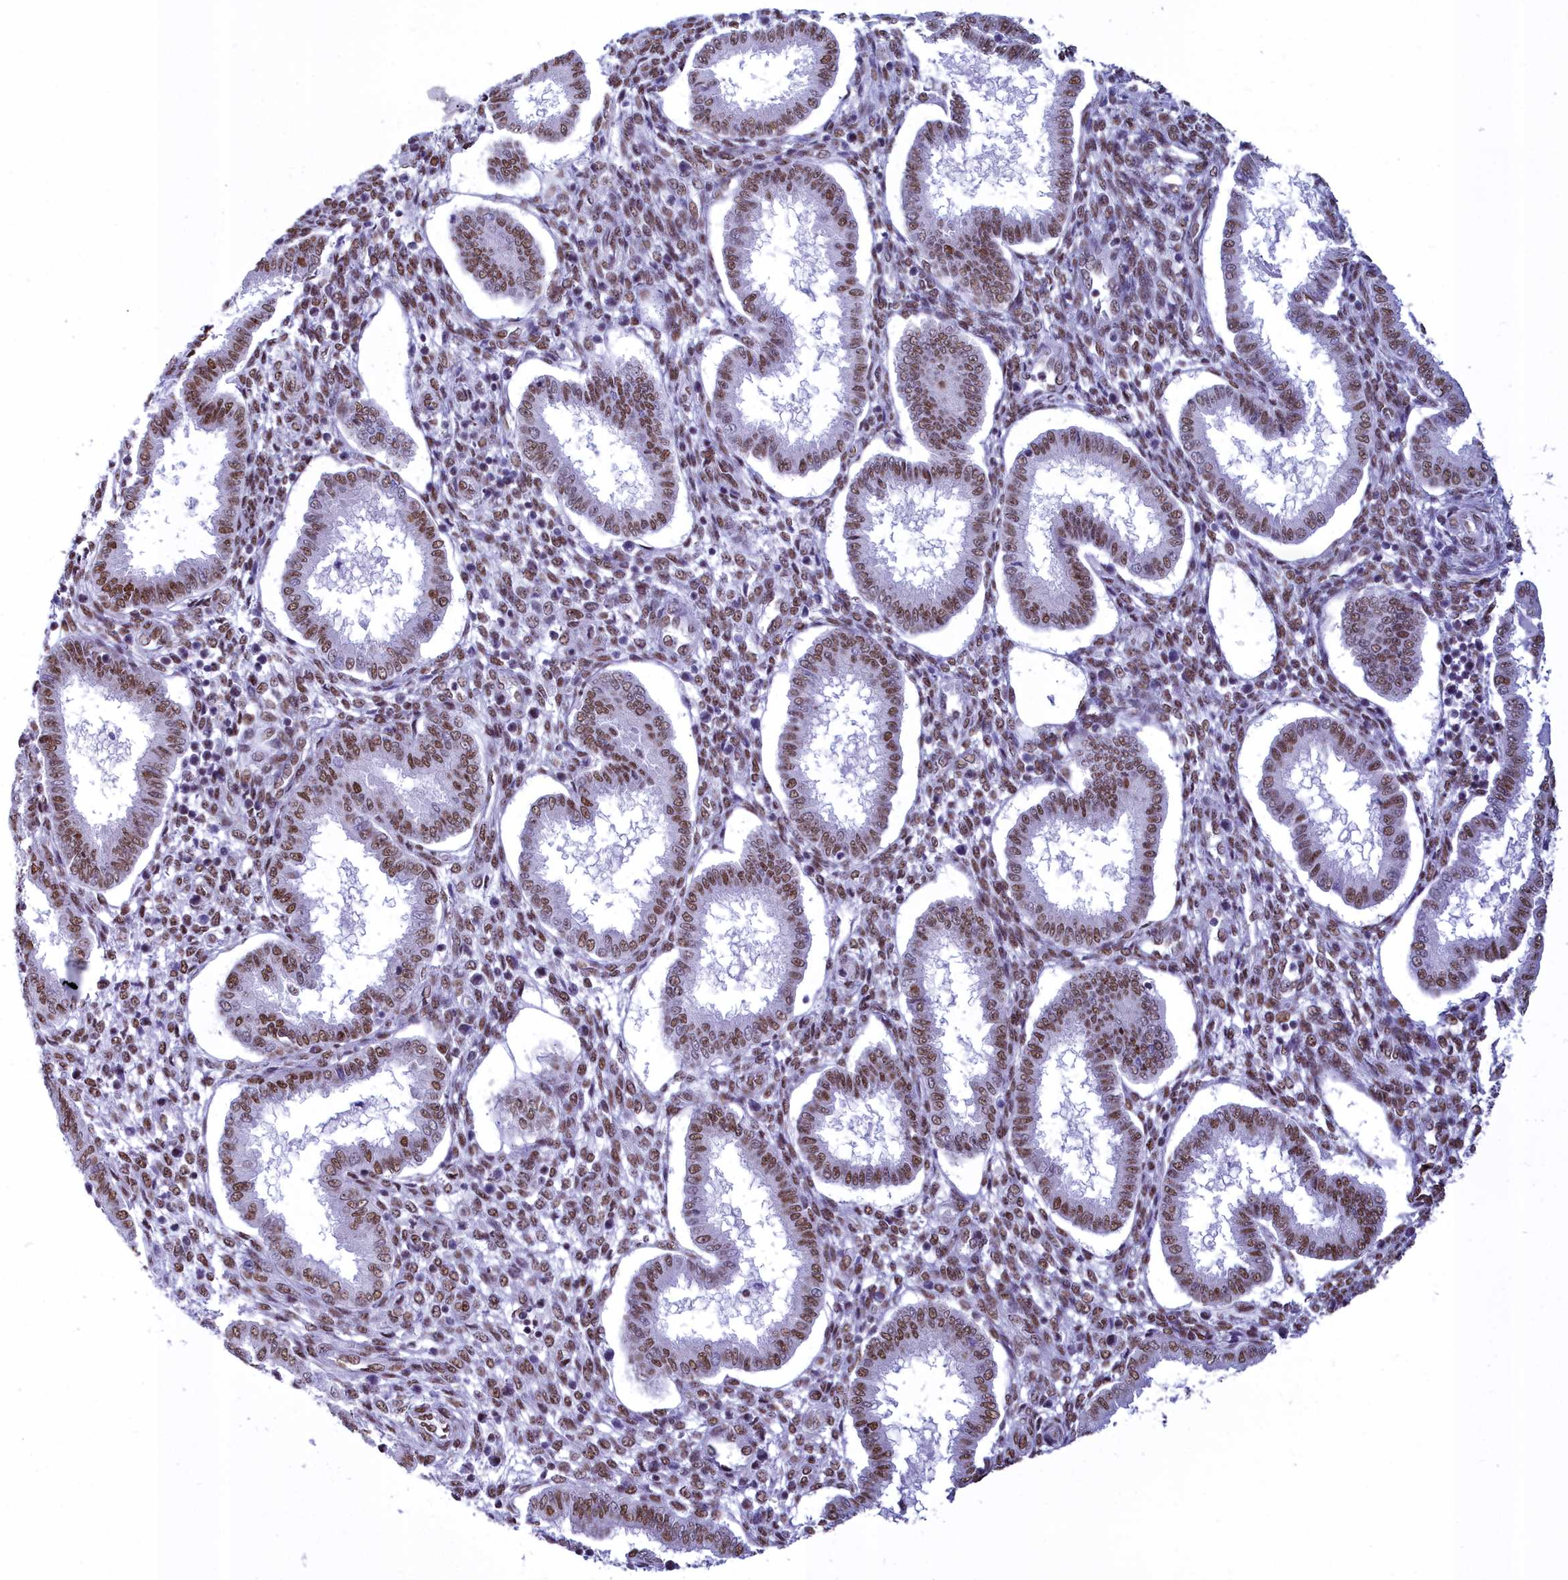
{"staining": {"intensity": "moderate", "quantity": ">75%", "location": "nuclear"}, "tissue": "endometrium", "cell_type": "Cells in endometrial stroma", "image_type": "normal", "snomed": [{"axis": "morphology", "description": "Normal tissue, NOS"}, {"axis": "topography", "description": "Endometrium"}], "caption": "Benign endometrium was stained to show a protein in brown. There is medium levels of moderate nuclear staining in about >75% of cells in endometrial stroma. (DAB (3,3'-diaminobenzidine) IHC with brightfield microscopy, high magnification).", "gene": "CDC26", "patient": {"sex": "female", "age": 24}}